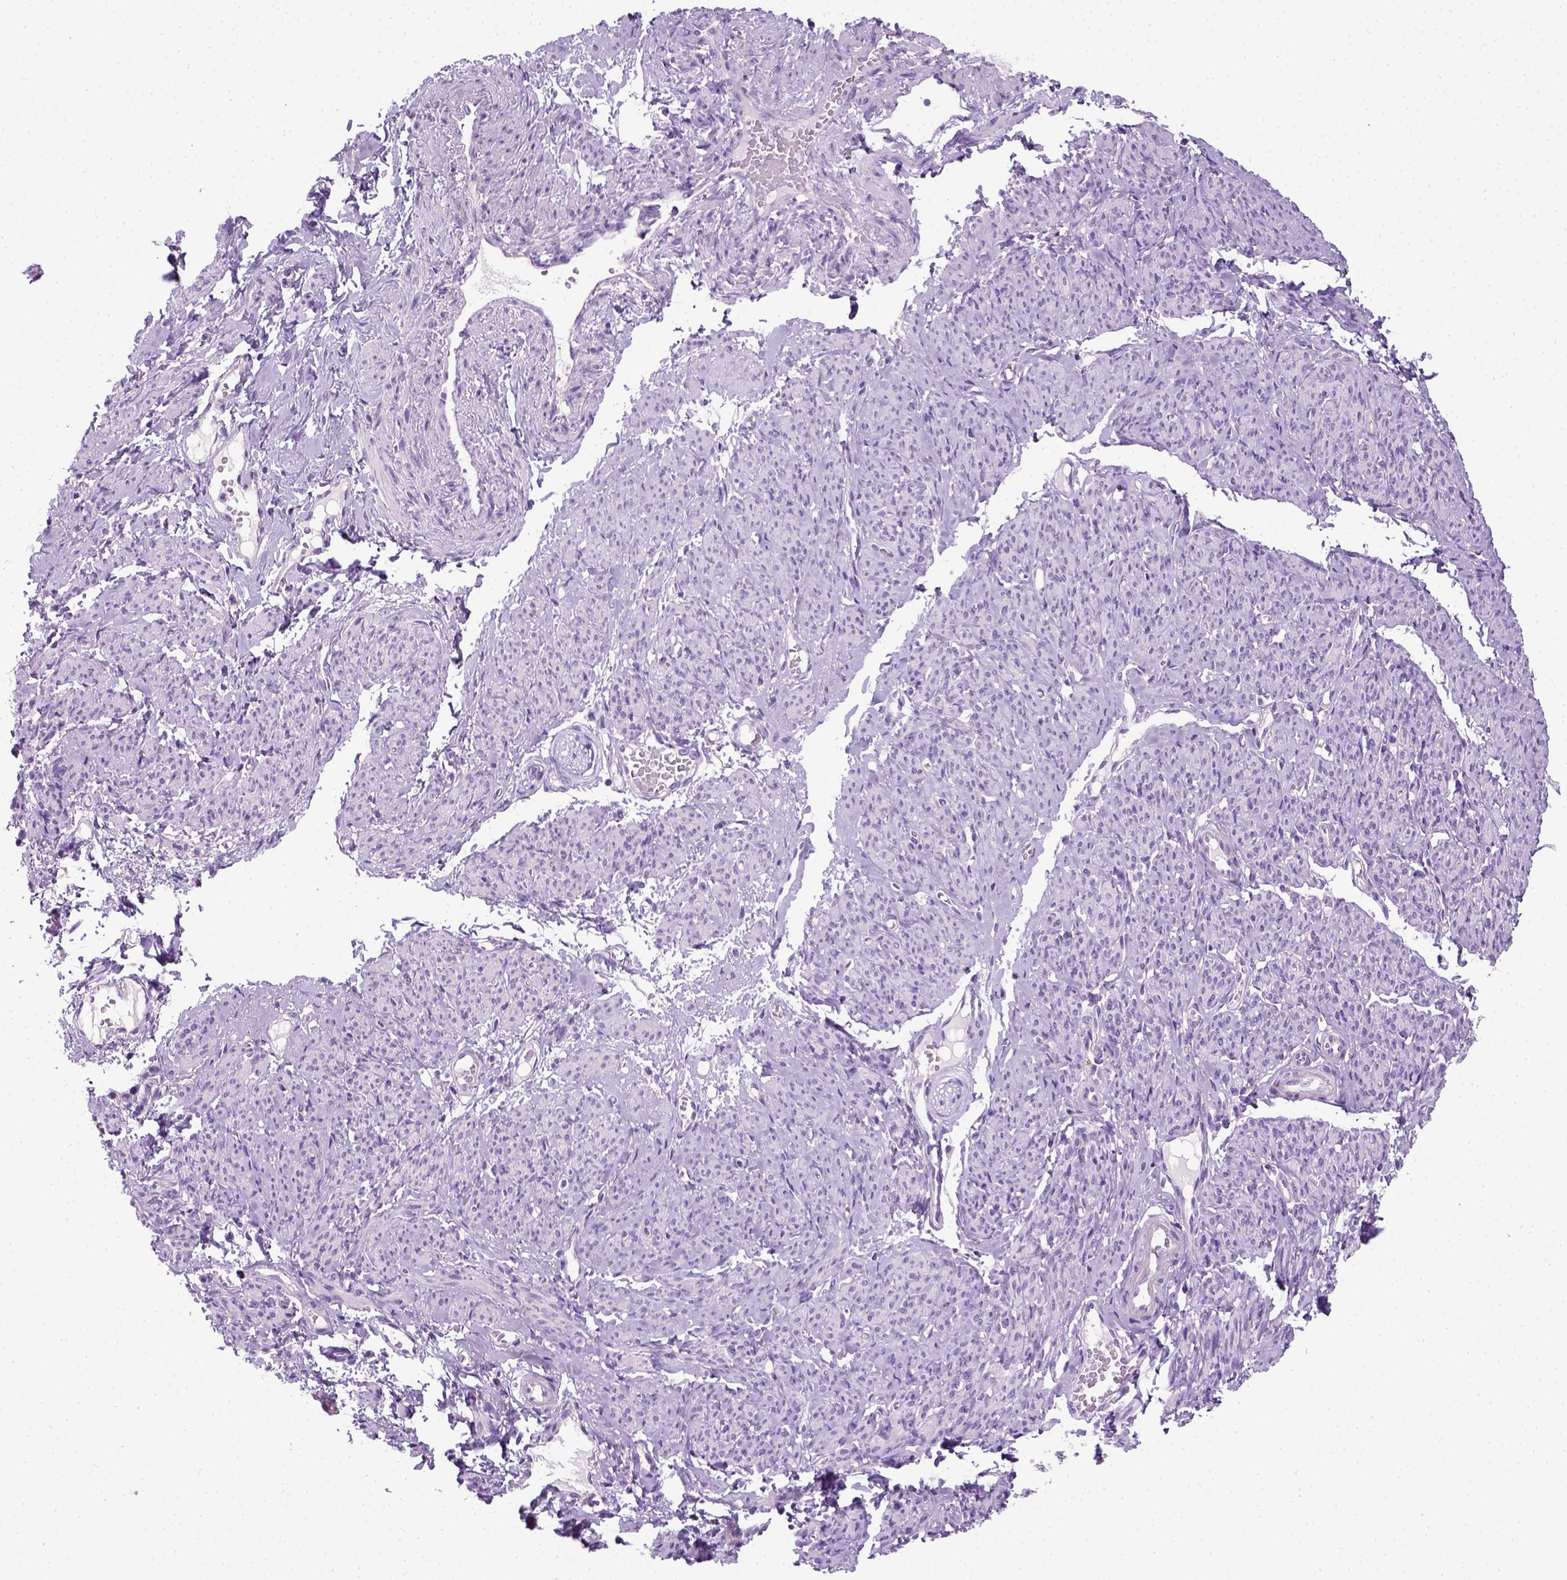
{"staining": {"intensity": "negative", "quantity": "none", "location": "none"}, "tissue": "smooth muscle", "cell_type": "Smooth muscle cells", "image_type": "normal", "snomed": [{"axis": "morphology", "description": "Normal tissue, NOS"}, {"axis": "topography", "description": "Smooth muscle"}], "caption": "High power microscopy image of an IHC image of normal smooth muscle, revealing no significant expression in smooth muscle cells. (Immunohistochemistry, brightfield microscopy, high magnification).", "gene": "KRT71", "patient": {"sex": "female", "age": 65}}